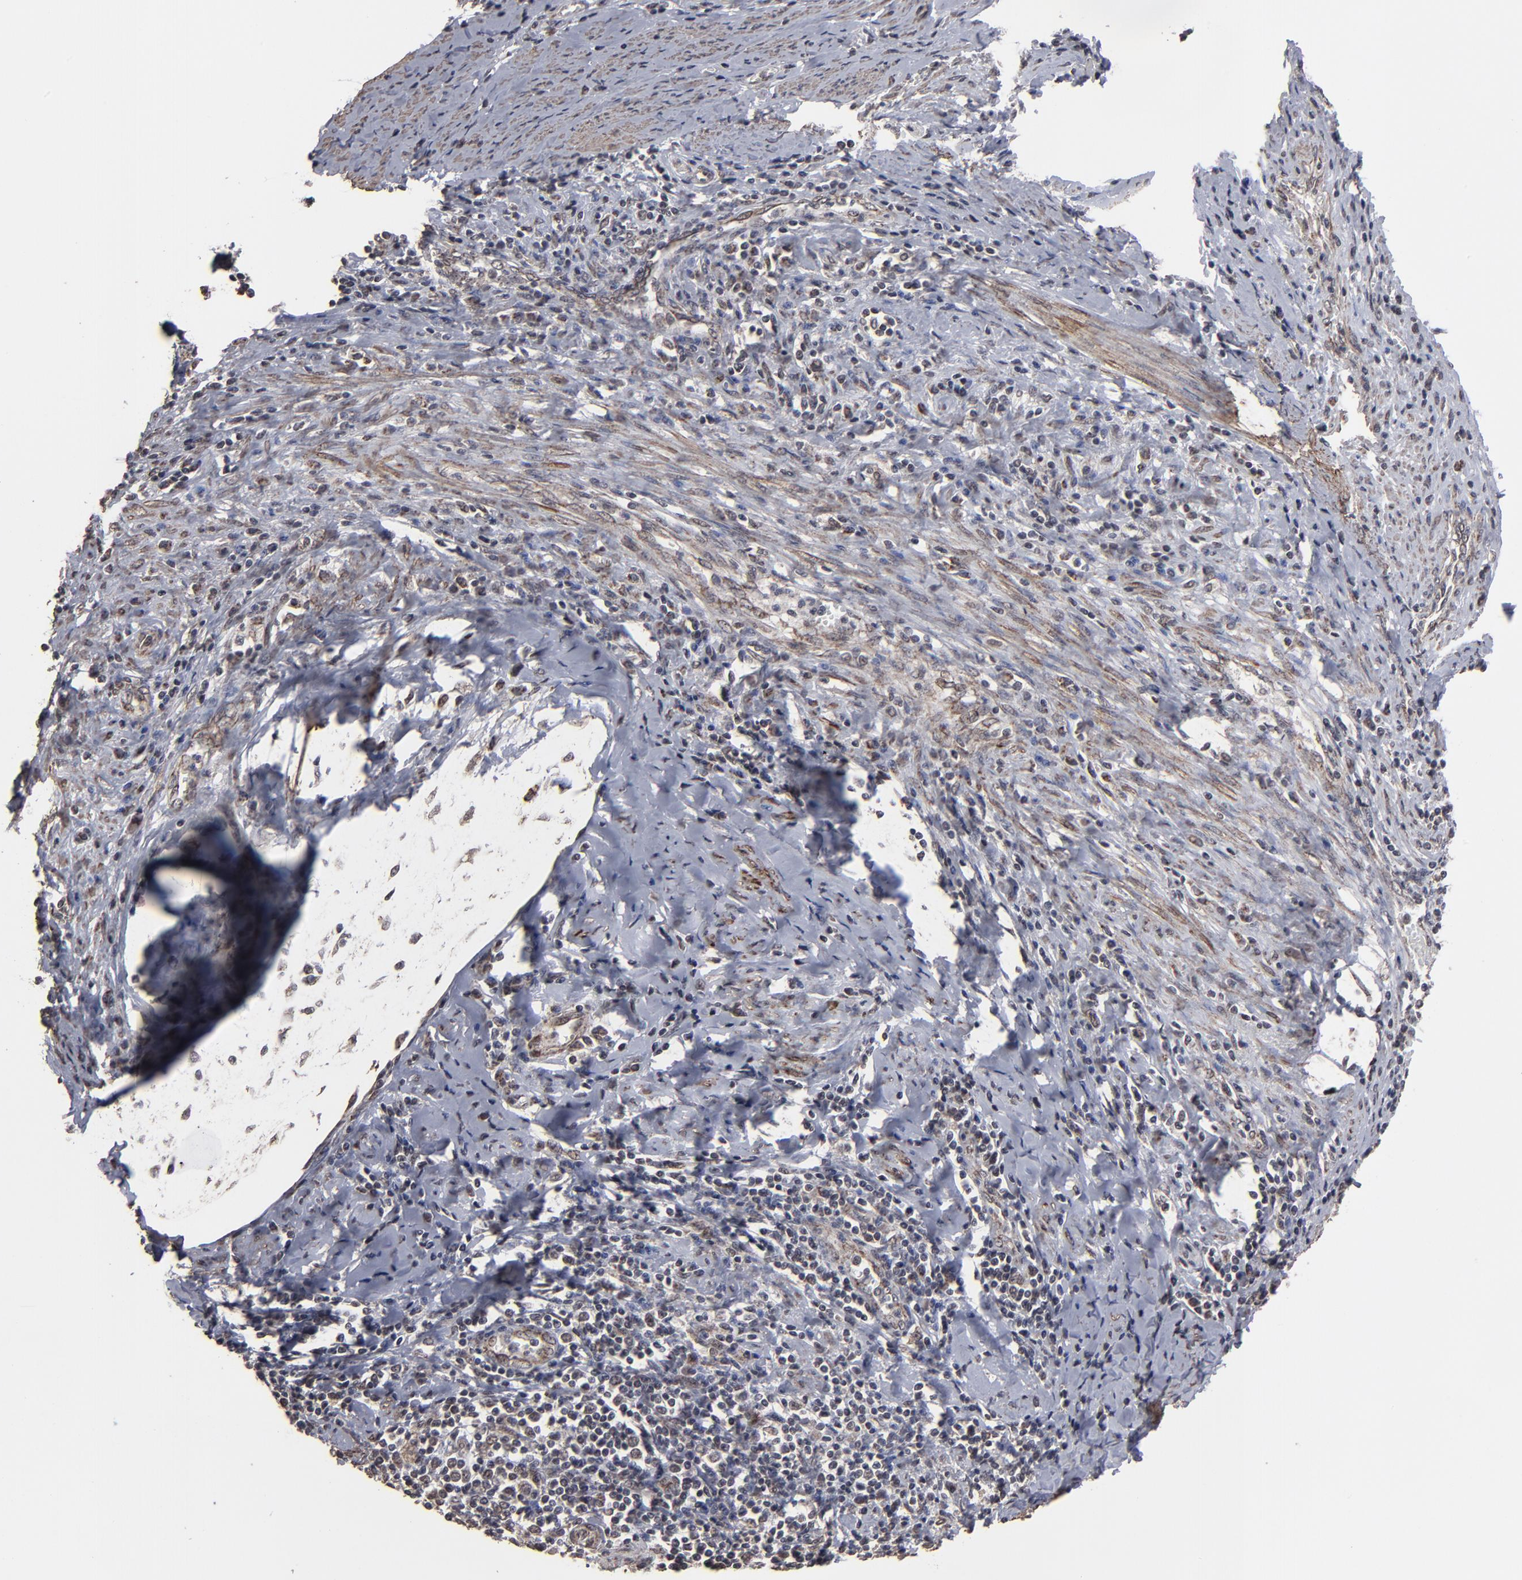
{"staining": {"intensity": "weak", "quantity": "25%-75%", "location": "cytoplasmic/membranous,nuclear"}, "tissue": "cervical cancer", "cell_type": "Tumor cells", "image_type": "cancer", "snomed": [{"axis": "morphology", "description": "Squamous cell carcinoma, NOS"}, {"axis": "topography", "description": "Cervix"}], "caption": "Immunohistochemical staining of cervical cancer (squamous cell carcinoma) demonstrates low levels of weak cytoplasmic/membranous and nuclear protein staining in approximately 25%-75% of tumor cells.", "gene": "BNIP3", "patient": {"sex": "female", "age": 53}}